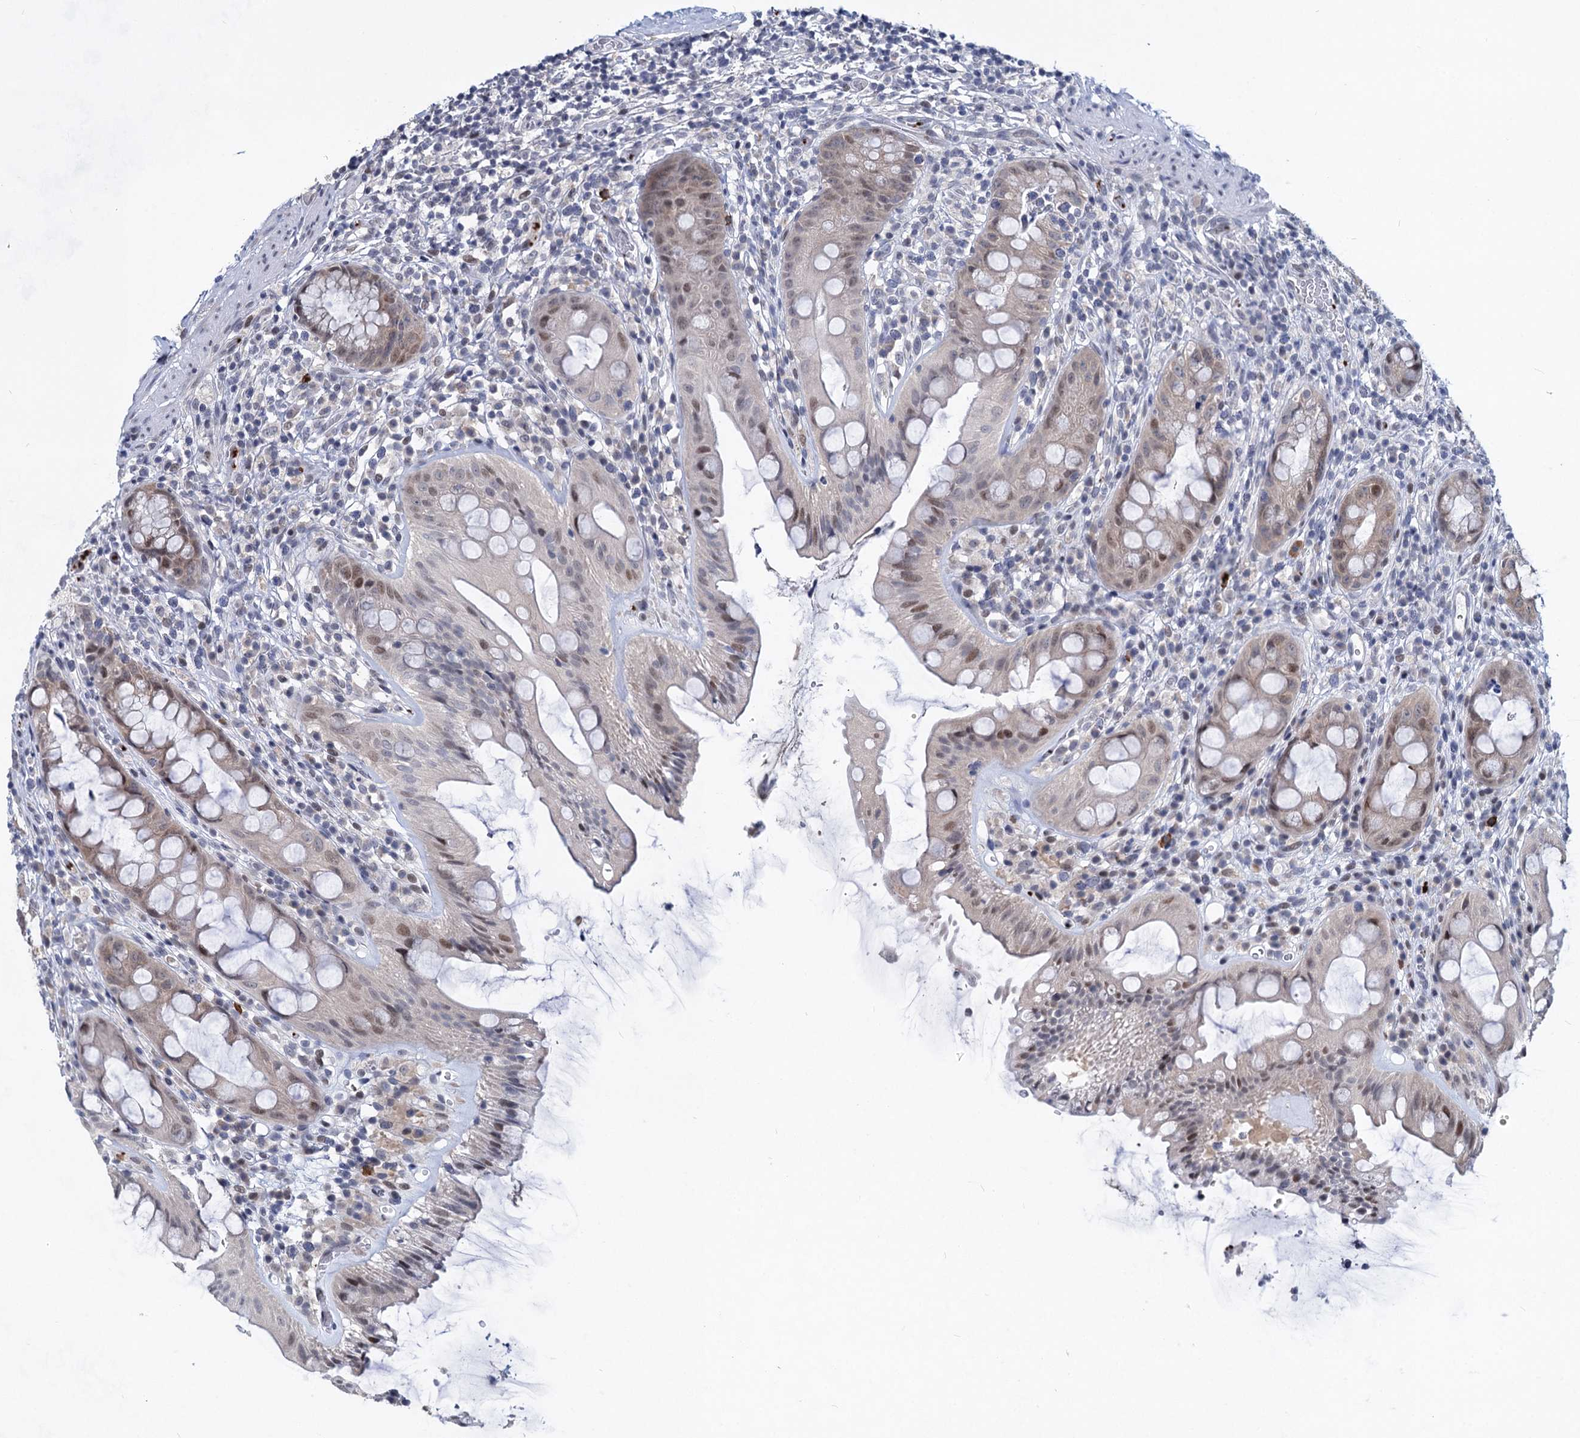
{"staining": {"intensity": "moderate", "quantity": "<25%", "location": "nuclear"}, "tissue": "rectum", "cell_type": "Glandular cells", "image_type": "normal", "snomed": [{"axis": "morphology", "description": "Normal tissue, NOS"}, {"axis": "topography", "description": "Rectum"}], "caption": "A brown stain highlights moderate nuclear positivity of a protein in glandular cells of benign rectum.", "gene": "MON2", "patient": {"sex": "female", "age": 57}}